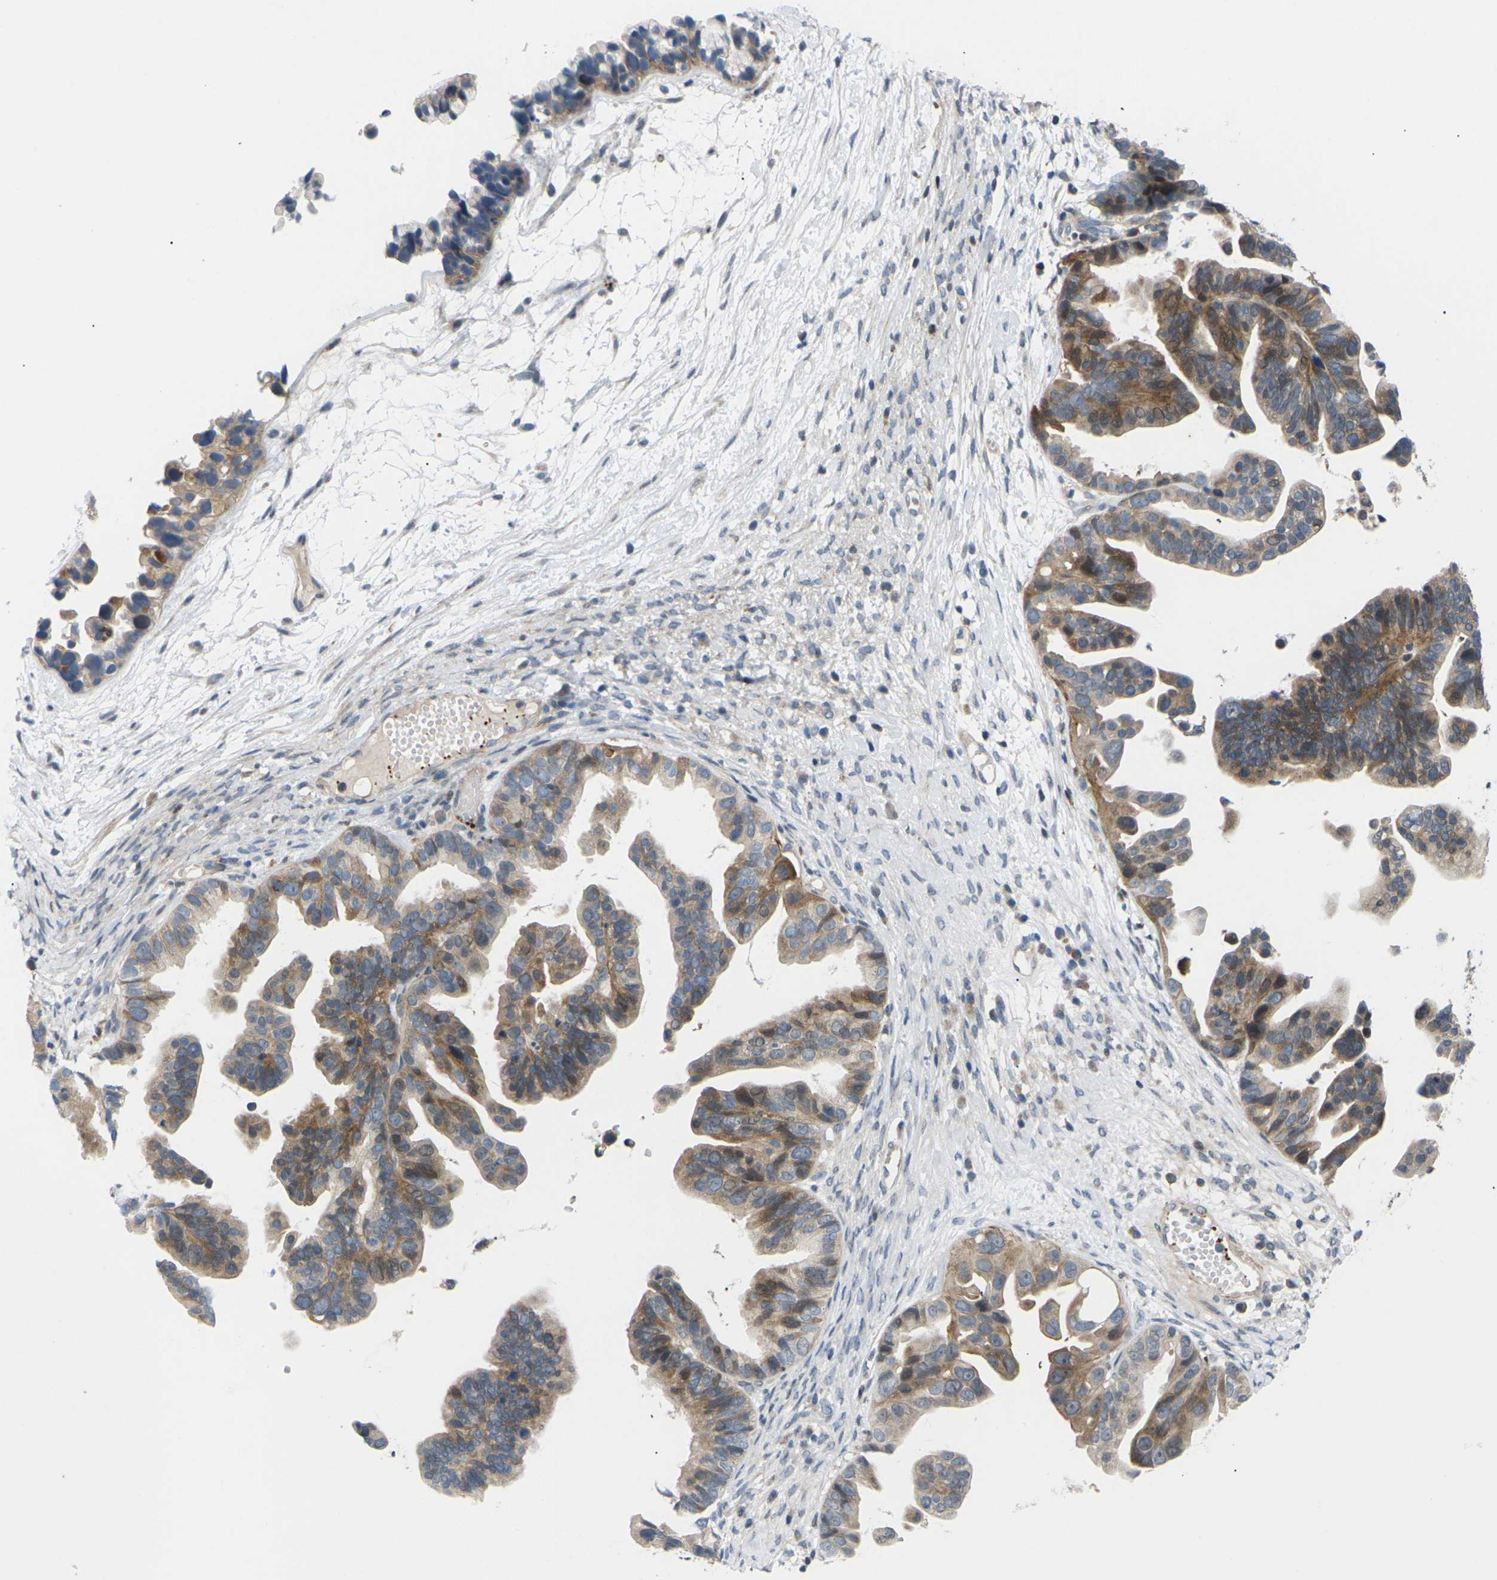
{"staining": {"intensity": "moderate", "quantity": ">75%", "location": "cytoplasmic/membranous"}, "tissue": "ovarian cancer", "cell_type": "Tumor cells", "image_type": "cancer", "snomed": [{"axis": "morphology", "description": "Cystadenocarcinoma, serous, NOS"}, {"axis": "topography", "description": "Ovary"}], "caption": "Immunohistochemical staining of serous cystadenocarcinoma (ovarian) reveals medium levels of moderate cytoplasmic/membranous positivity in about >75% of tumor cells.", "gene": "RPS6KA3", "patient": {"sex": "female", "age": 56}}